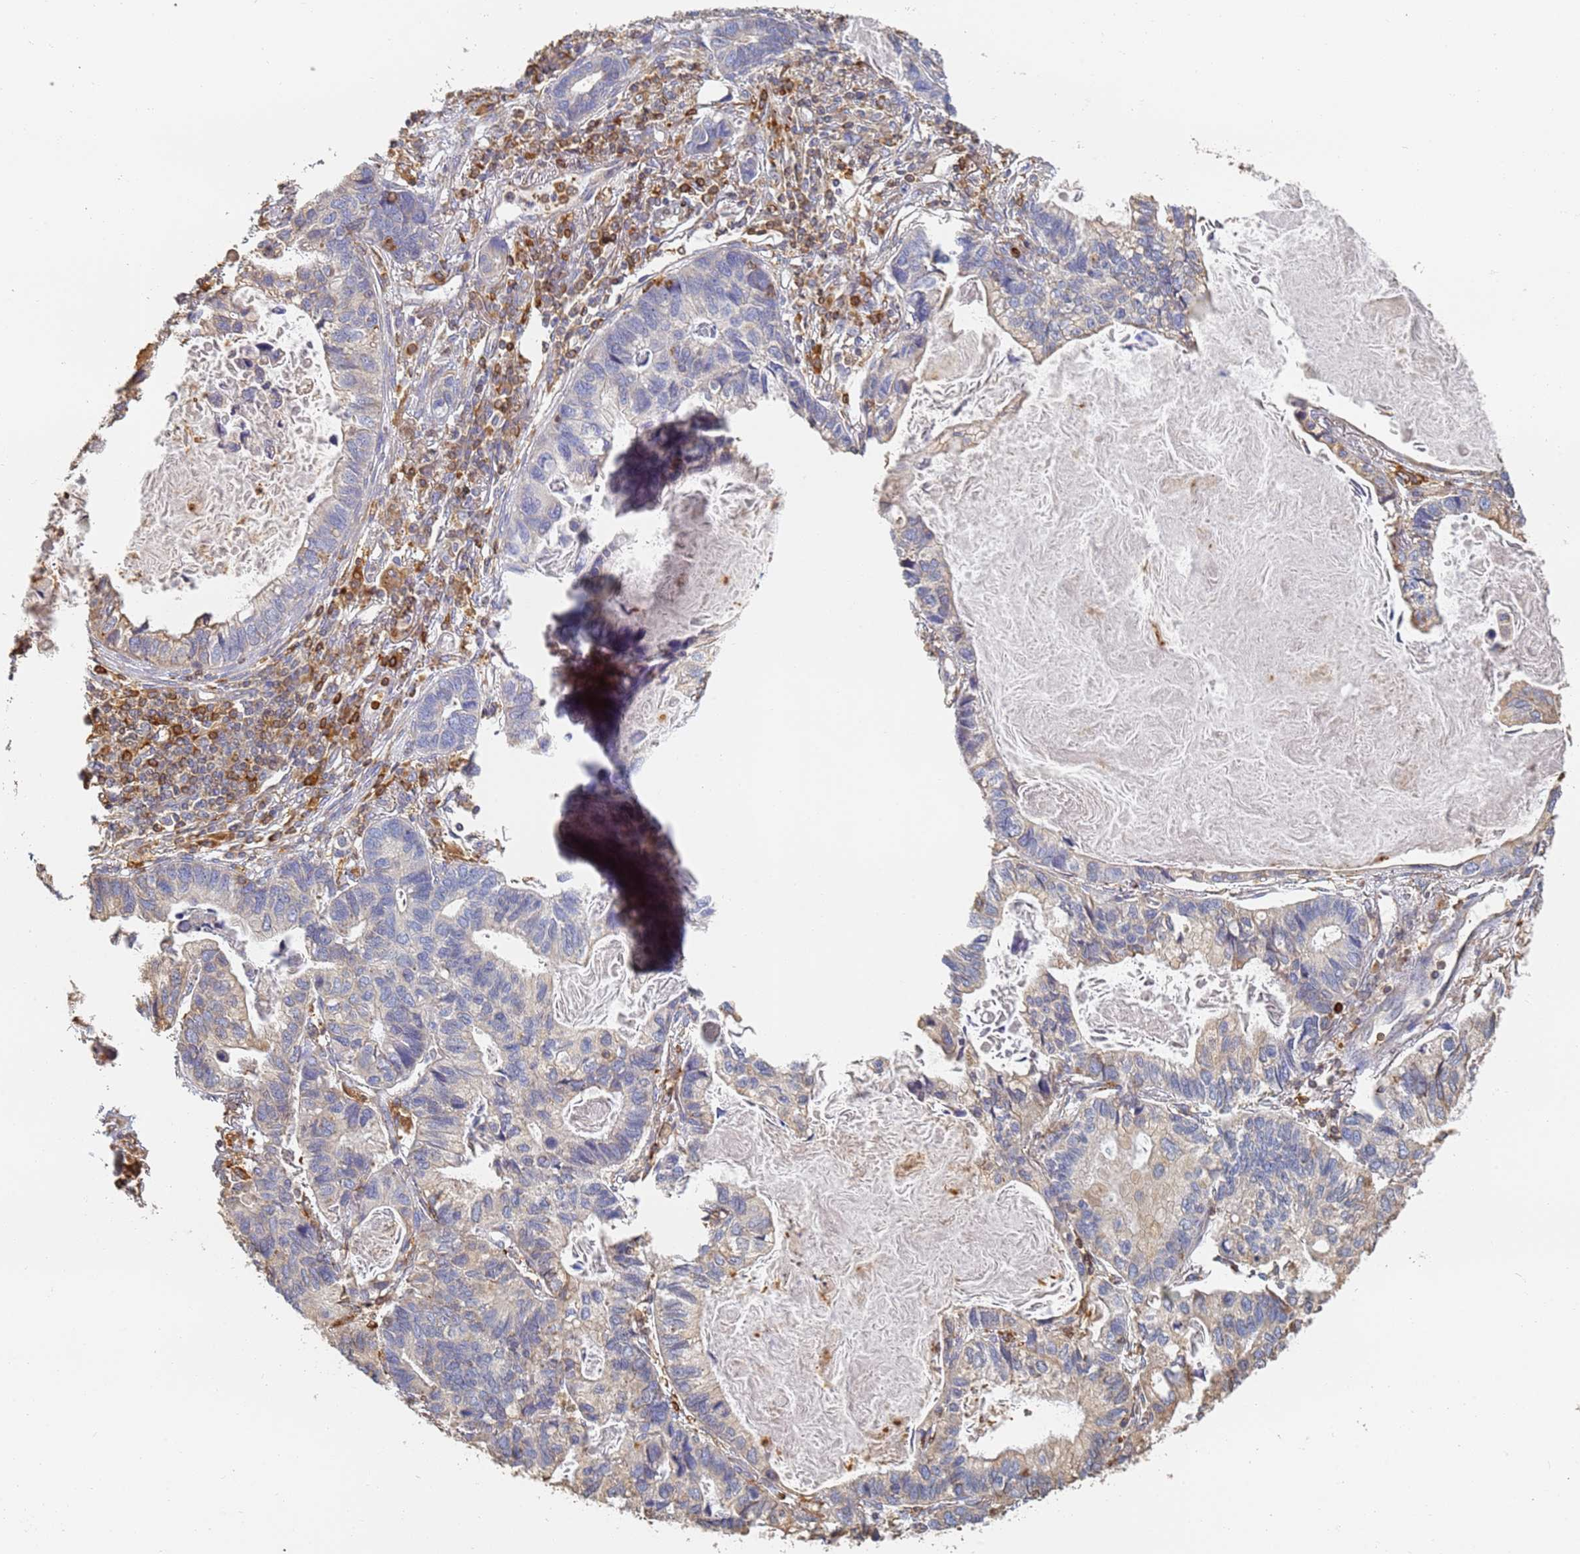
{"staining": {"intensity": "negative", "quantity": "none", "location": "none"}, "tissue": "lung cancer", "cell_type": "Tumor cells", "image_type": "cancer", "snomed": [{"axis": "morphology", "description": "Adenocarcinoma, NOS"}, {"axis": "topography", "description": "Lung"}], "caption": "An image of human lung adenocarcinoma is negative for staining in tumor cells.", "gene": "BIN2", "patient": {"sex": "male", "age": 67}}